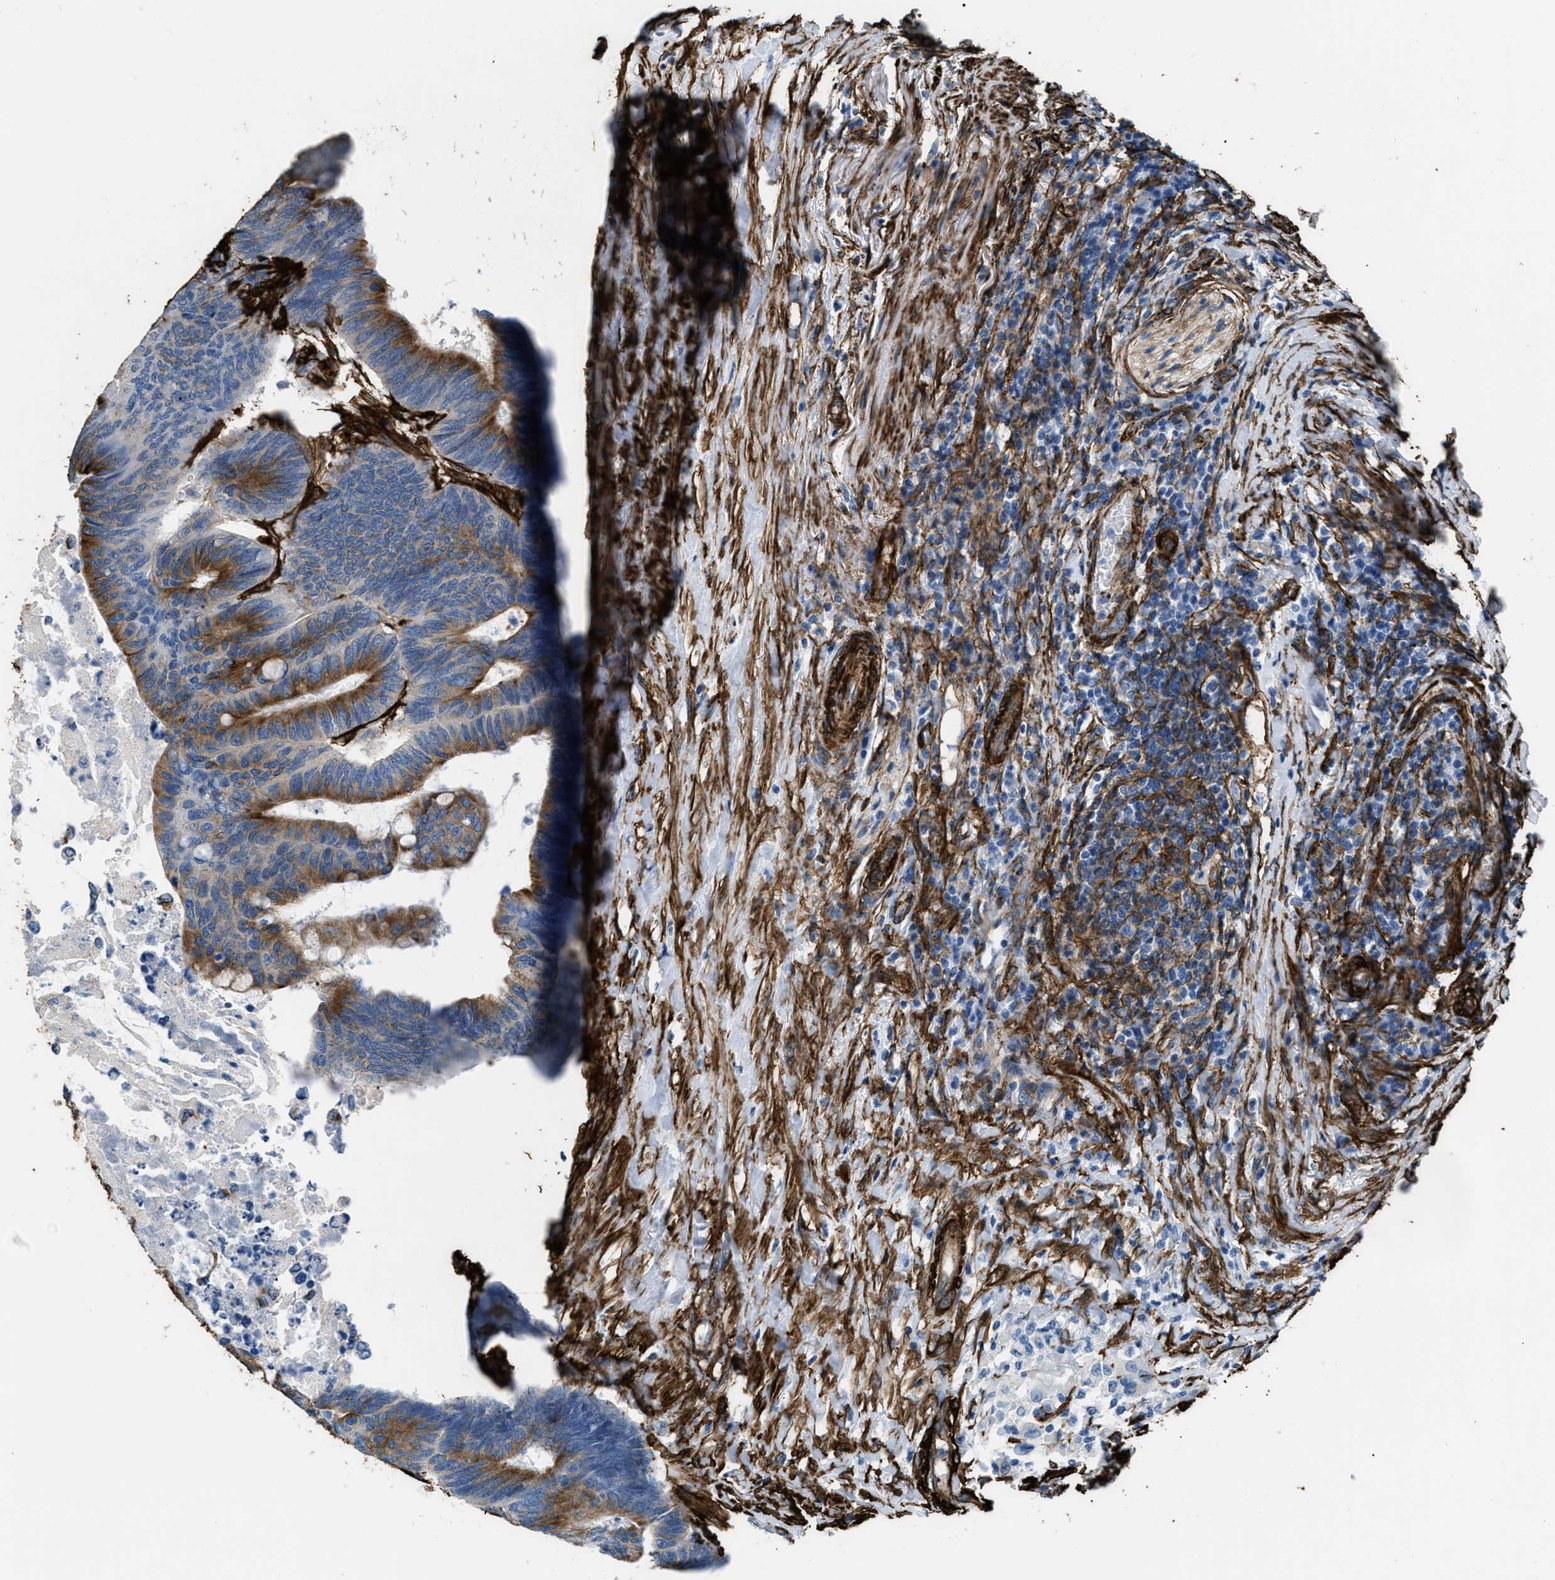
{"staining": {"intensity": "strong", "quantity": "25%-75%", "location": "cytoplasmic/membranous"}, "tissue": "colorectal cancer", "cell_type": "Tumor cells", "image_type": "cancer", "snomed": [{"axis": "morphology", "description": "Normal tissue, NOS"}, {"axis": "morphology", "description": "Adenocarcinoma, NOS"}, {"axis": "topography", "description": "Rectum"}, {"axis": "topography", "description": "Peripheral nerve tissue"}], "caption": "Protein expression analysis of colorectal cancer (adenocarcinoma) demonstrates strong cytoplasmic/membranous staining in approximately 25%-75% of tumor cells.", "gene": "CALD1", "patient": {"sex": "male", "age": 92}}